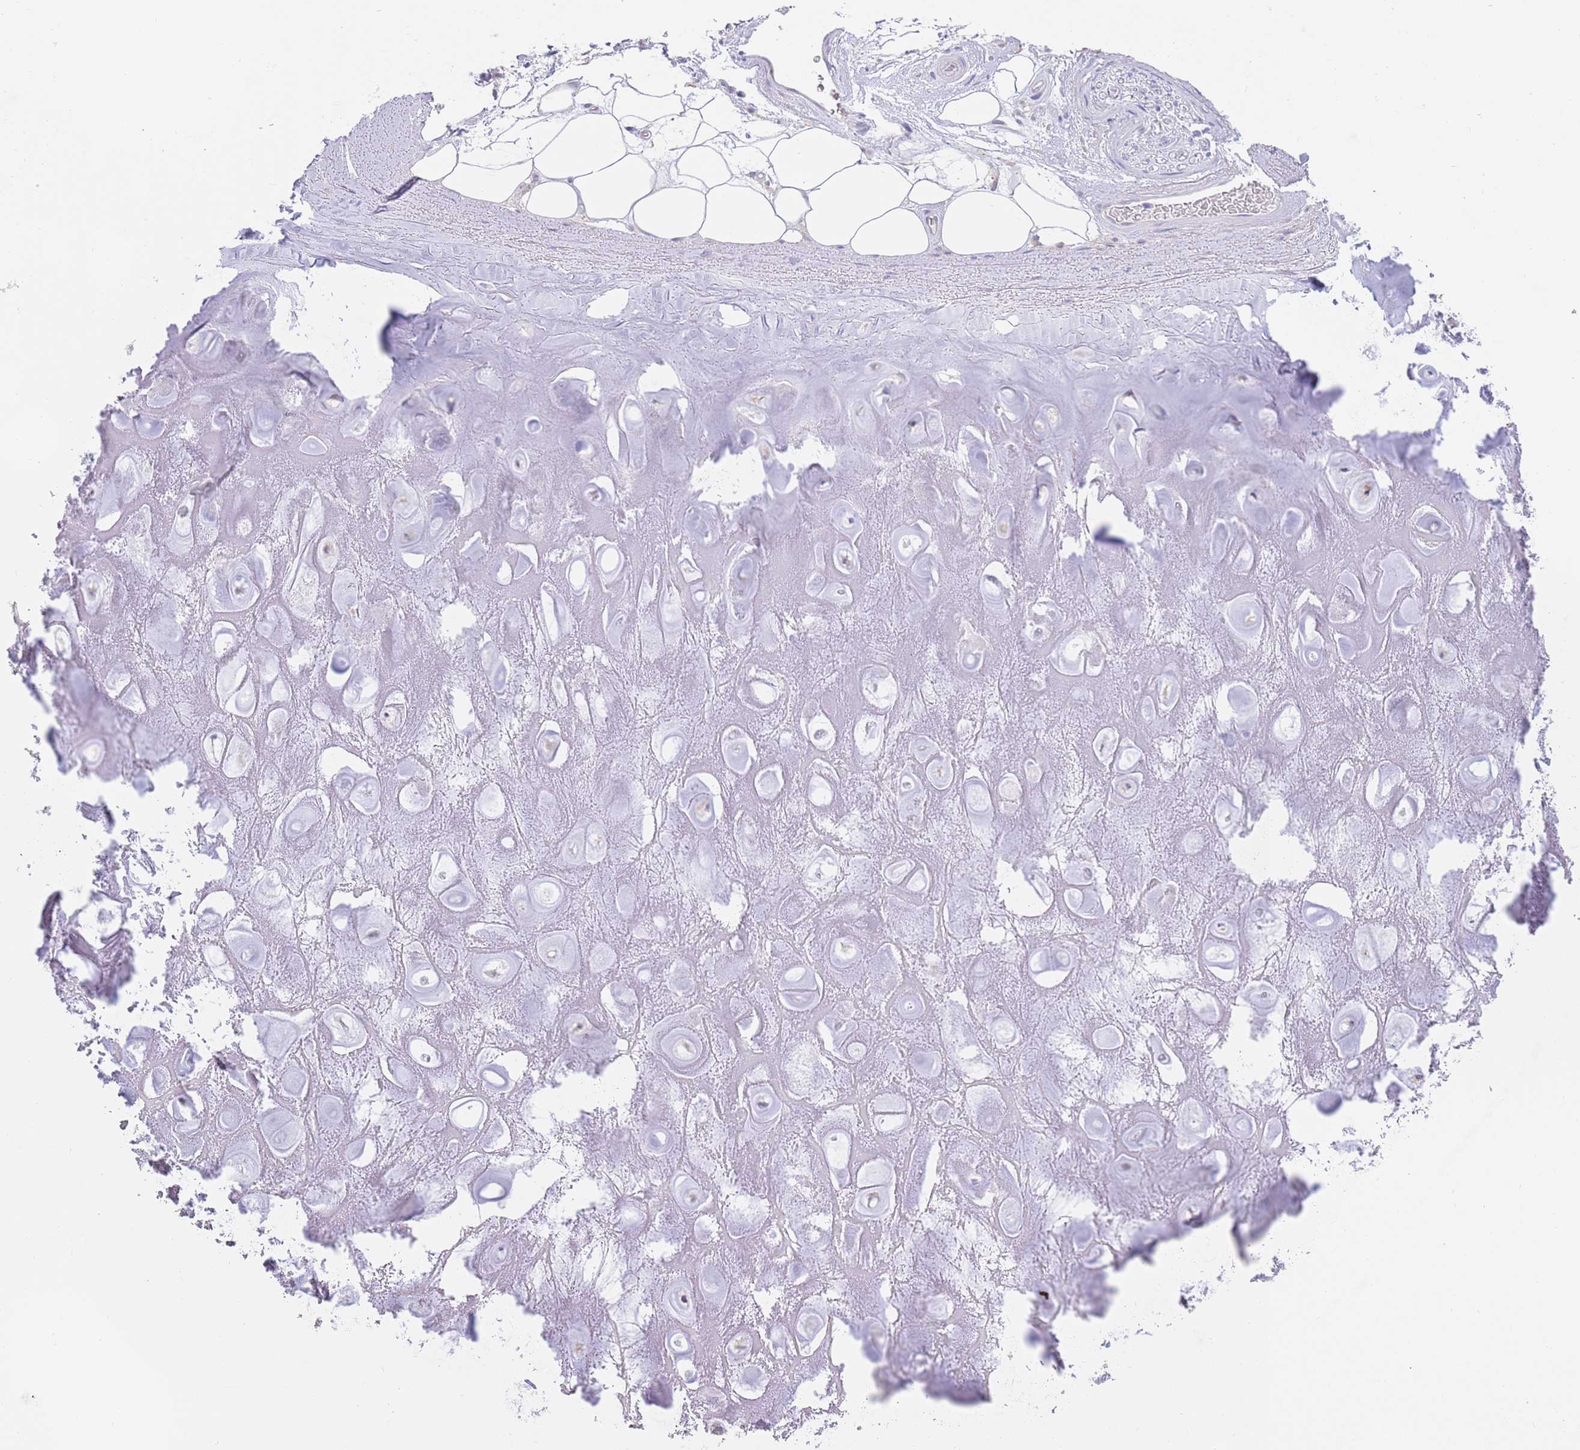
{"staining": {"intensity": "negative", "quantity": "none", "location": "none"}, "tissue": "adipose tissue", "cell_type": "Adipocytes", "image_type": "normal", "snomed": [{"axis": "morphology", "description": "Normal tissue, NOS"}, {"axis": "topography", "description": "Cartilage tissue"}], "caption": "Immunohistochemistry (IHC) image of benign adipose tissue stained for a protein (brown), which demonstrates no expression in adipocytes. (DAB (3,3'-diaminobenzidine) immunohistochemistry, high magnification).", "gene": "CCDC149", "patient": {"sex": "male", "age": 81}}